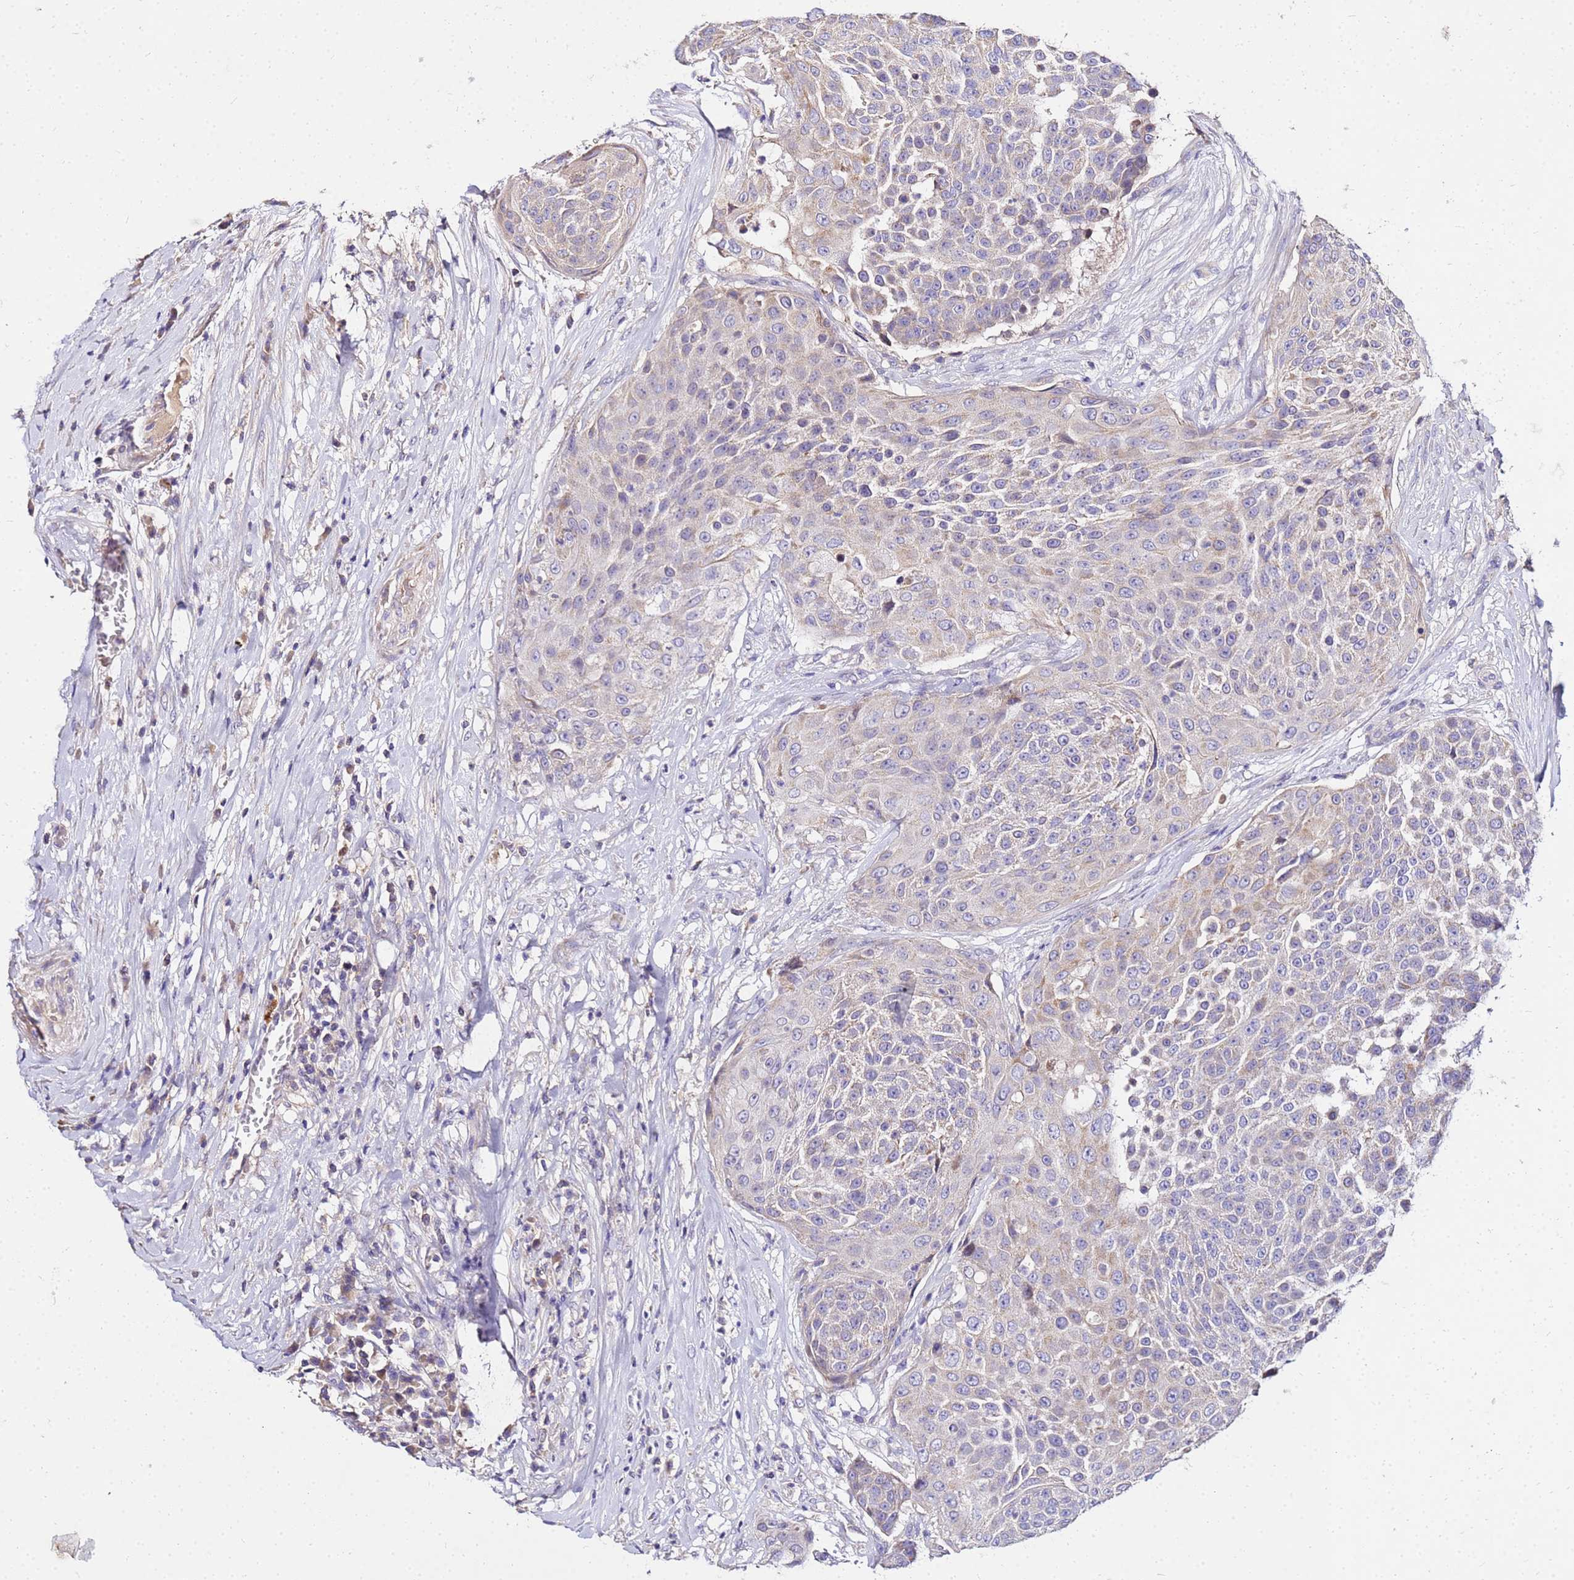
{"staining": {"intensity": "weak", "quantity": "<25%", "location": "cytoplasmic/membranous"}, "tissue": "urothelial cancer", "cell_type": "Tumor cells", "image_type": "cancer", "snomed": [{"axis": "morphology", "description": "Urothelial carcinoma, High grade"}, {"axis": "topography", "description": "Urinary bladder"}], "caption": "IHC image of human high-grade urothelial carcinoma stained for a protein (brown), which reveals no expression in tumor cells.", "gene": "COX14", "patient": {"sex": "female", "age": 63}}